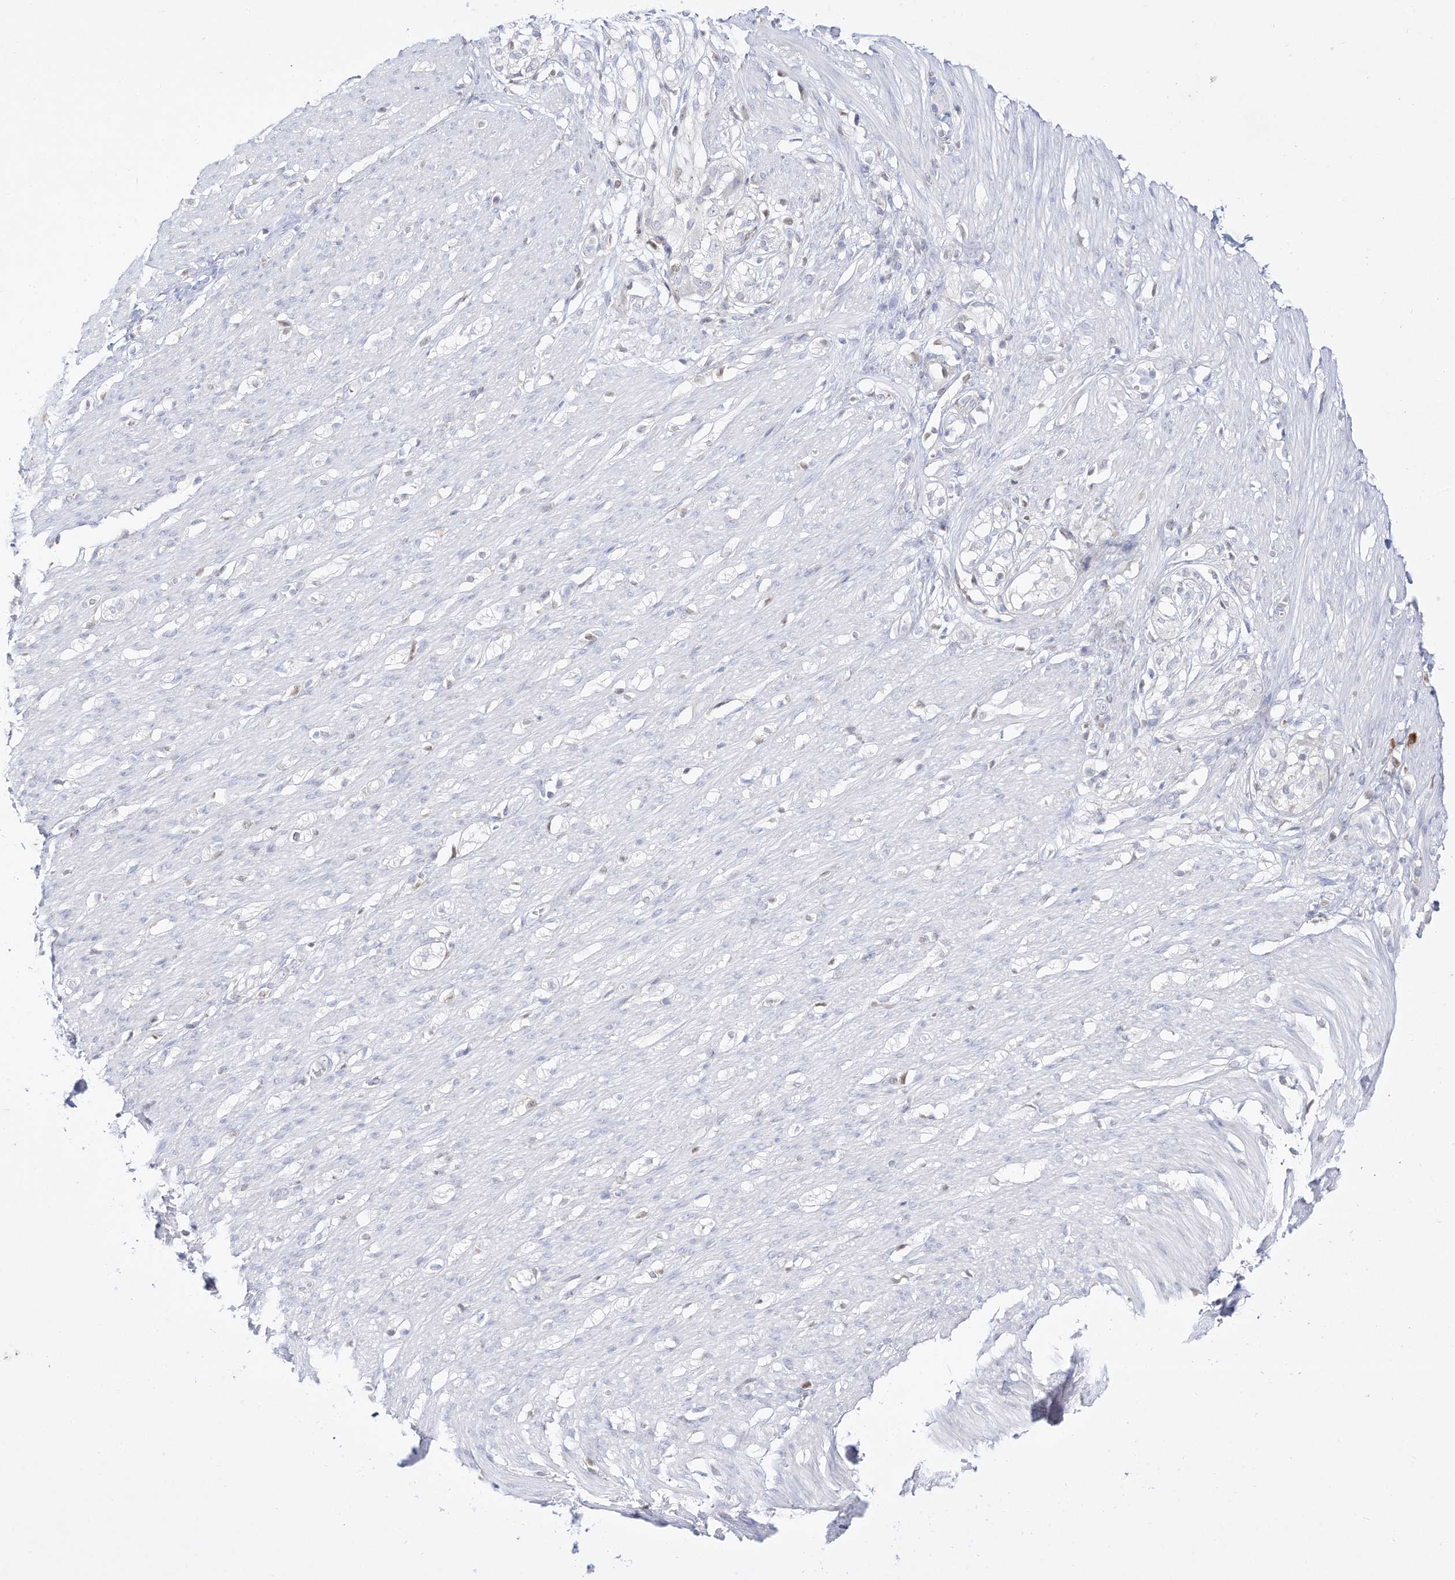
{"staining": {"intensity": "negative", "quantity": "none", "location": "none"}, "tissue": "smooth muscle", "cell_type": "Smooth muscle cells", "image_type": "normal", "snomed": [{"axis": "morphology", "description": "Normal tissue, NOS"}, {"axis": "morphology", "description": "Adenocarcinoma, NOS"}, {"axis": "topography", "description": "Colon"}, {"axis": "topography", "description": "Peripheral nerve tissue"}], "caption": "The image demonstrates no staining of smooth muscle cells in unremarkable smooth muscle.", "gene": "DMKN", "patient": {"sex": "male", "age": 14}}